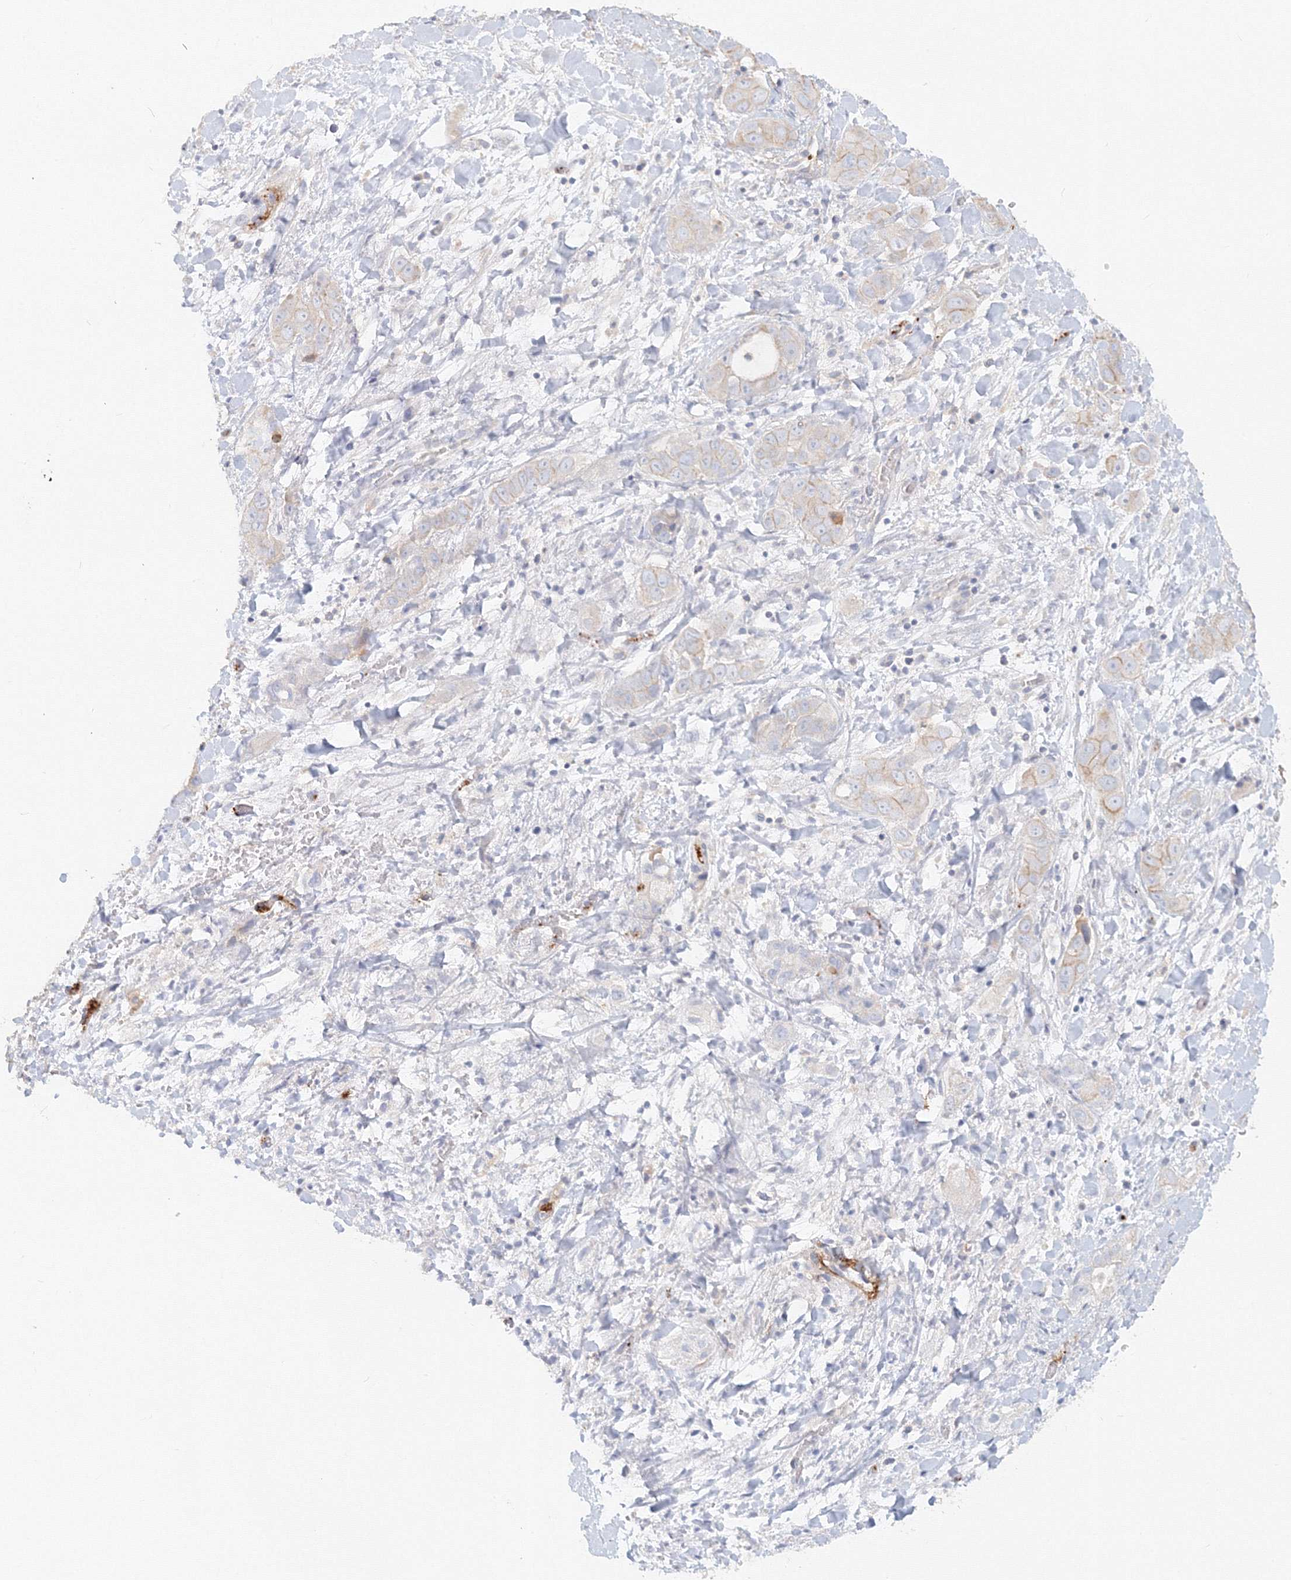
{"staining": {"intensity": "negative", "quantity": "none", "location": "none"}, "tissue": "liver cancer", "cell_type": "Tumor cells", "image_type": "cancer", "snomed": [{"axis": "morphology", "description": "Cholangiocarcinoma"}, {"axis": "topography", "description": "Liver"}], "caption": "High power microscopy photomicrograph of an immunohistochemistry (IHC) histopathology image of liver cancer (cholangiocarcinoma), revealing no significant positivity in tumor cells.", "gene": "MMRN1", "patient": {"sex": "female", "age": 52}}